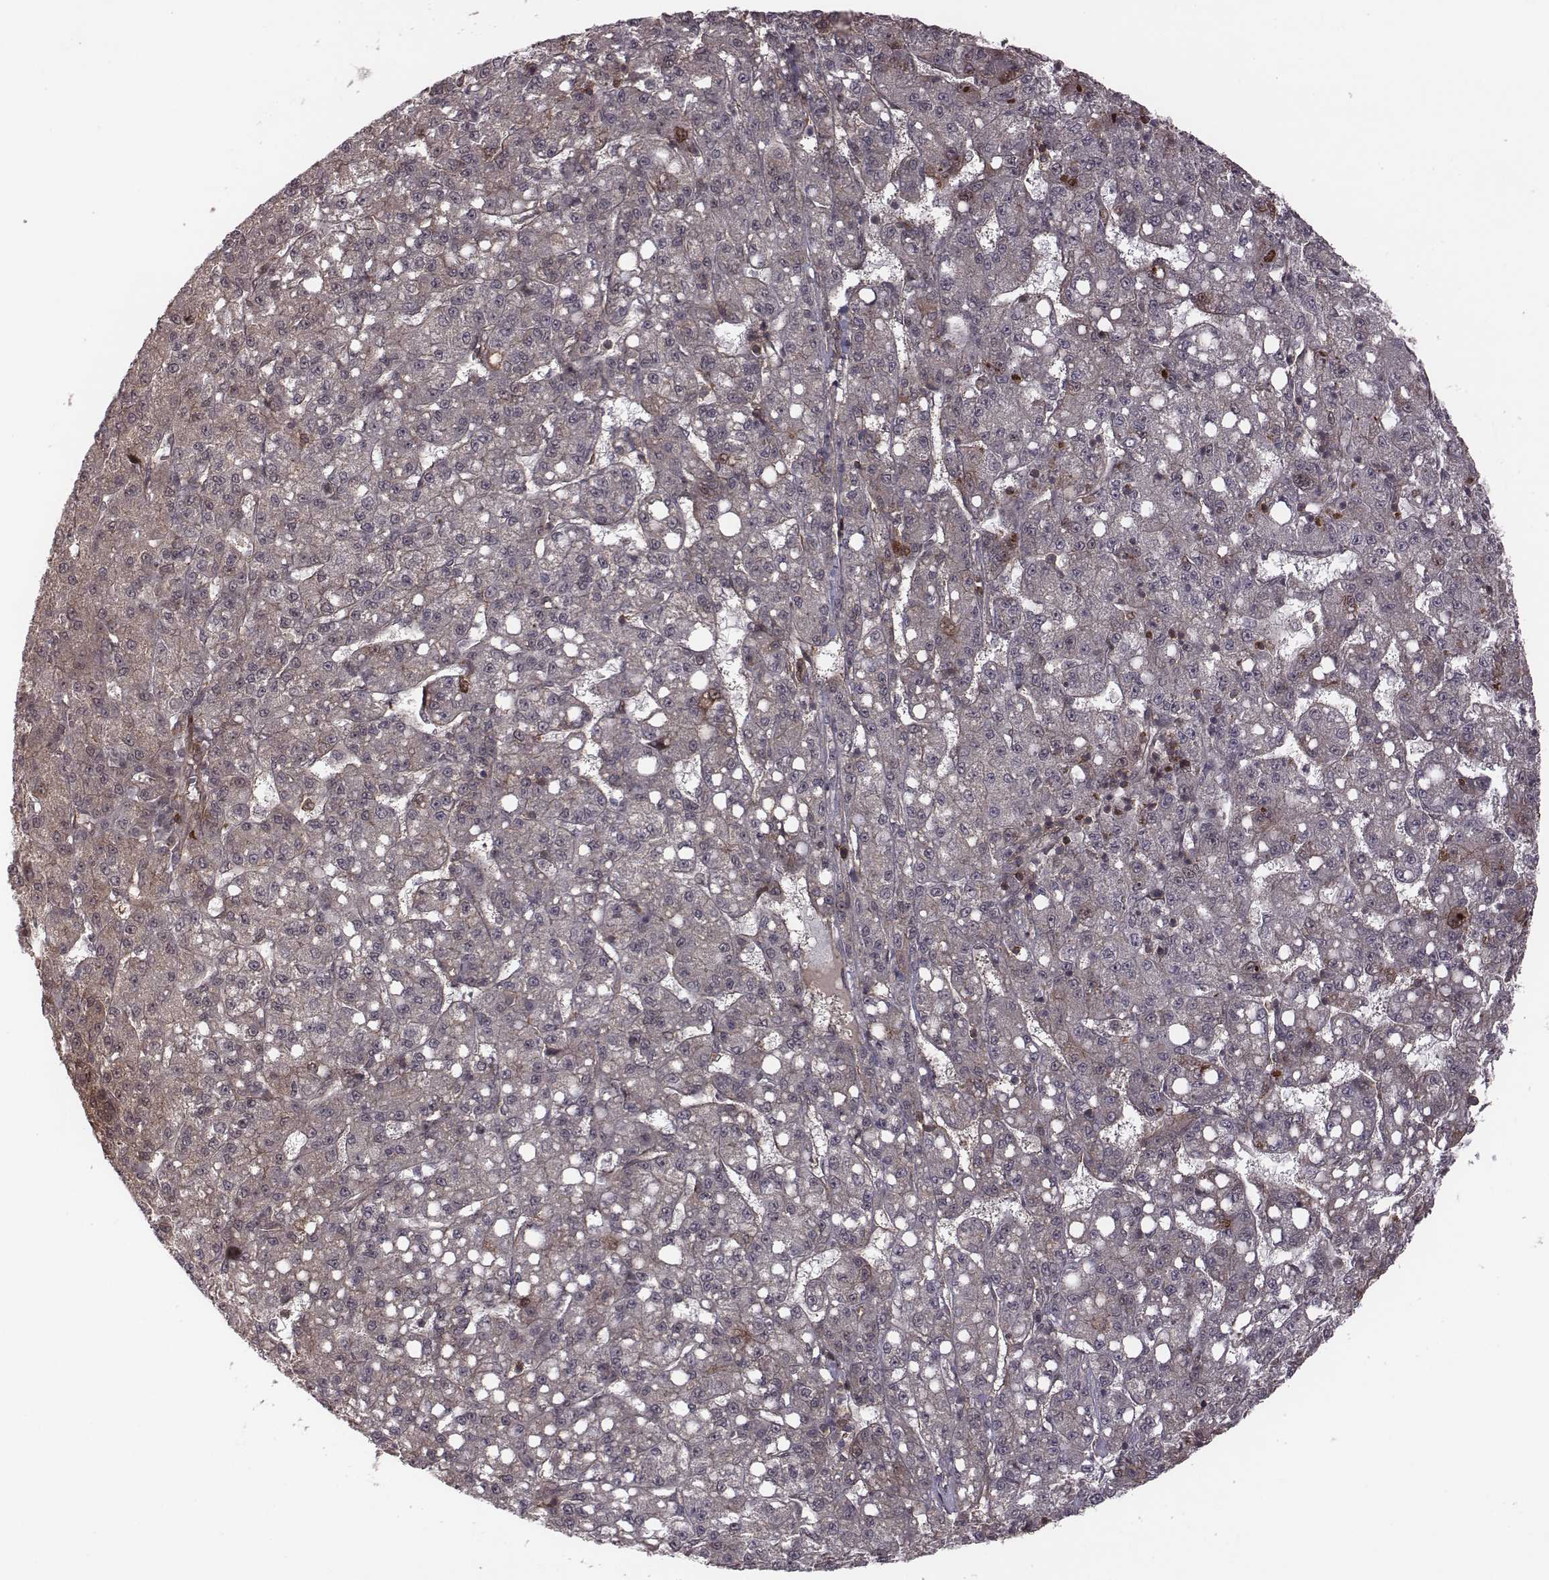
{"staining": {"intensity": "negative", "quantity": "none", "location": "none"}, "tissue": "liver cancer", "cell_type": "Tumor cells", "image_type": "cancer", "snomed": [{"axis": "morphology", "description": "Carcinoma, Hepatocellular, NOS"}, {"axis": "topography", "description": "Liver"}], "caption": "Immunohistochemistry (IHC) micrograph of neoplastic tissue: human hepatocellular carcinoma (liver) stained with DAB shows no significant protein staining in tumor cells.", "gene": "RPL3", "patient": {"sex": "female", "age": 65}}